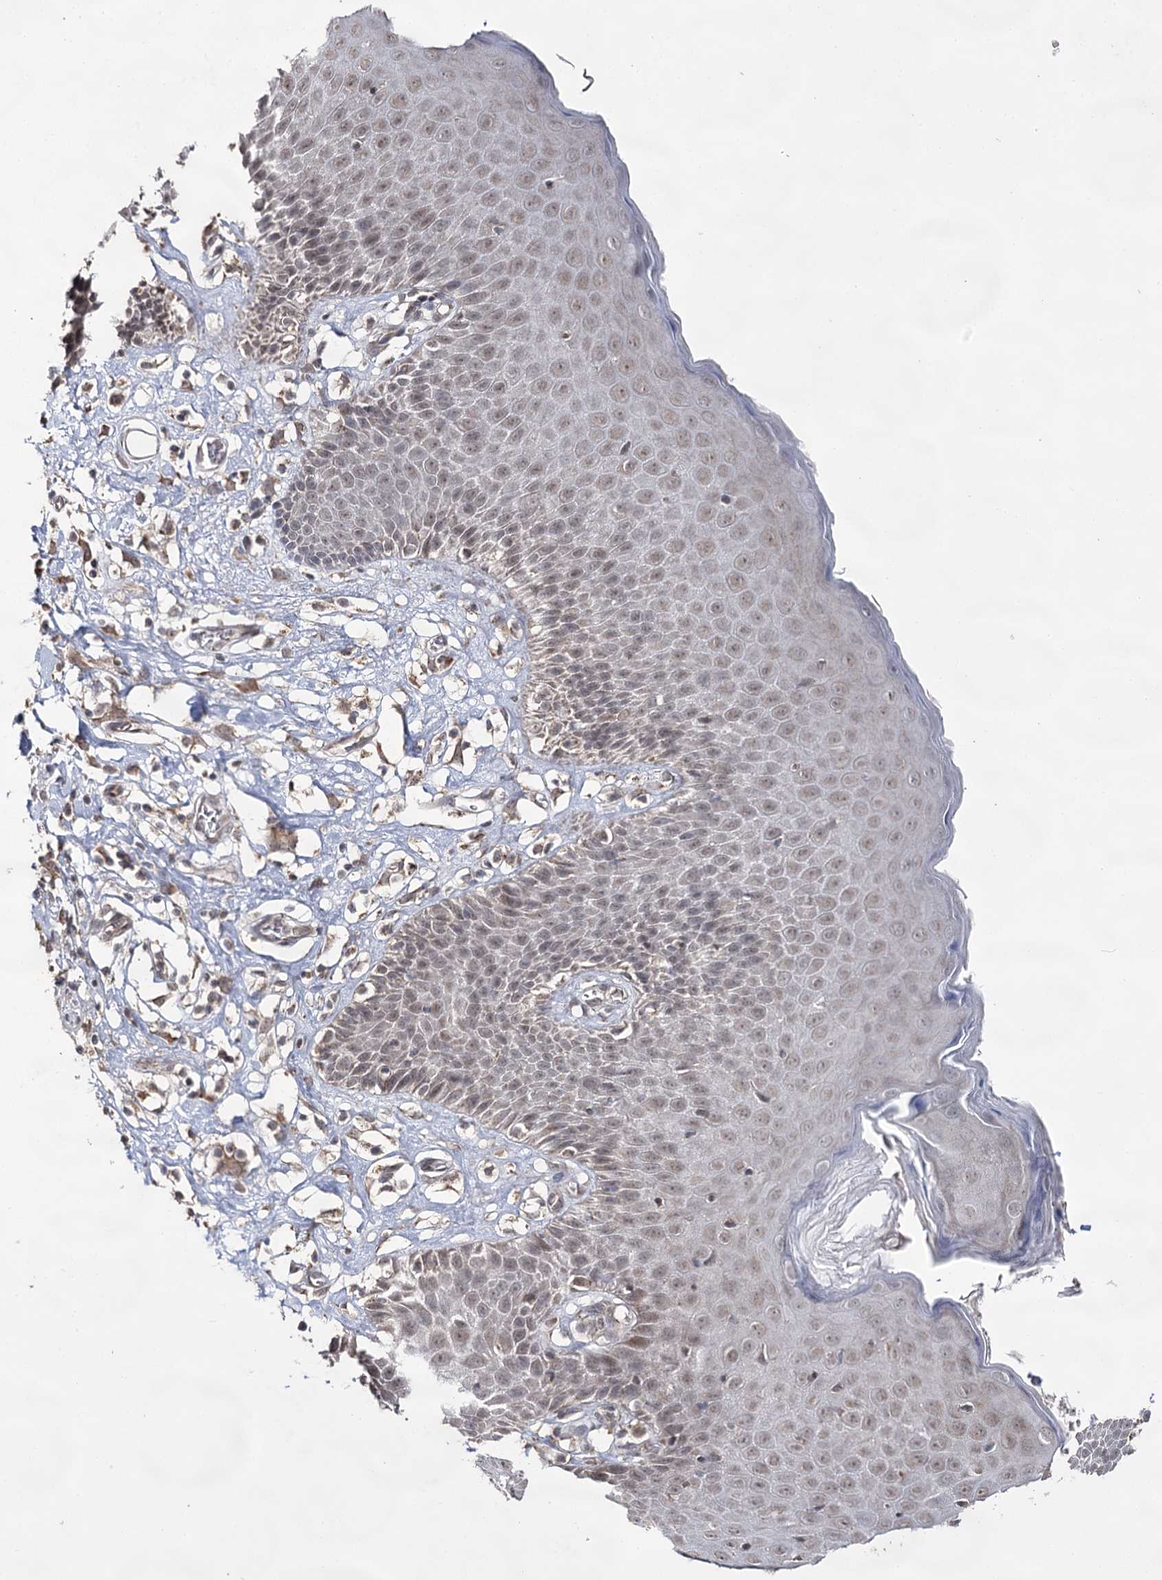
{"staining": {"intensity": "weak", "quantity": "25%-75%", "location": "cytoplasmic/membranous,nuclear"}, "tissue": "skin", "cell_type": "Epidermal cells", "image_type": "normal", "snomed": [{"axis": "morphology", "description": "Normal tissue, NOS"}, {"axis": "topography", "description": "Vulva"}], "caption": "Brown immunohistochemical staining in normal human skin exhibits weak cytoplasmic/membranous,nuclear staining in about 25%-75% of epidermal cells.", "gene": "ACTR6", "patient": {"sex": "female", "age": 68}}